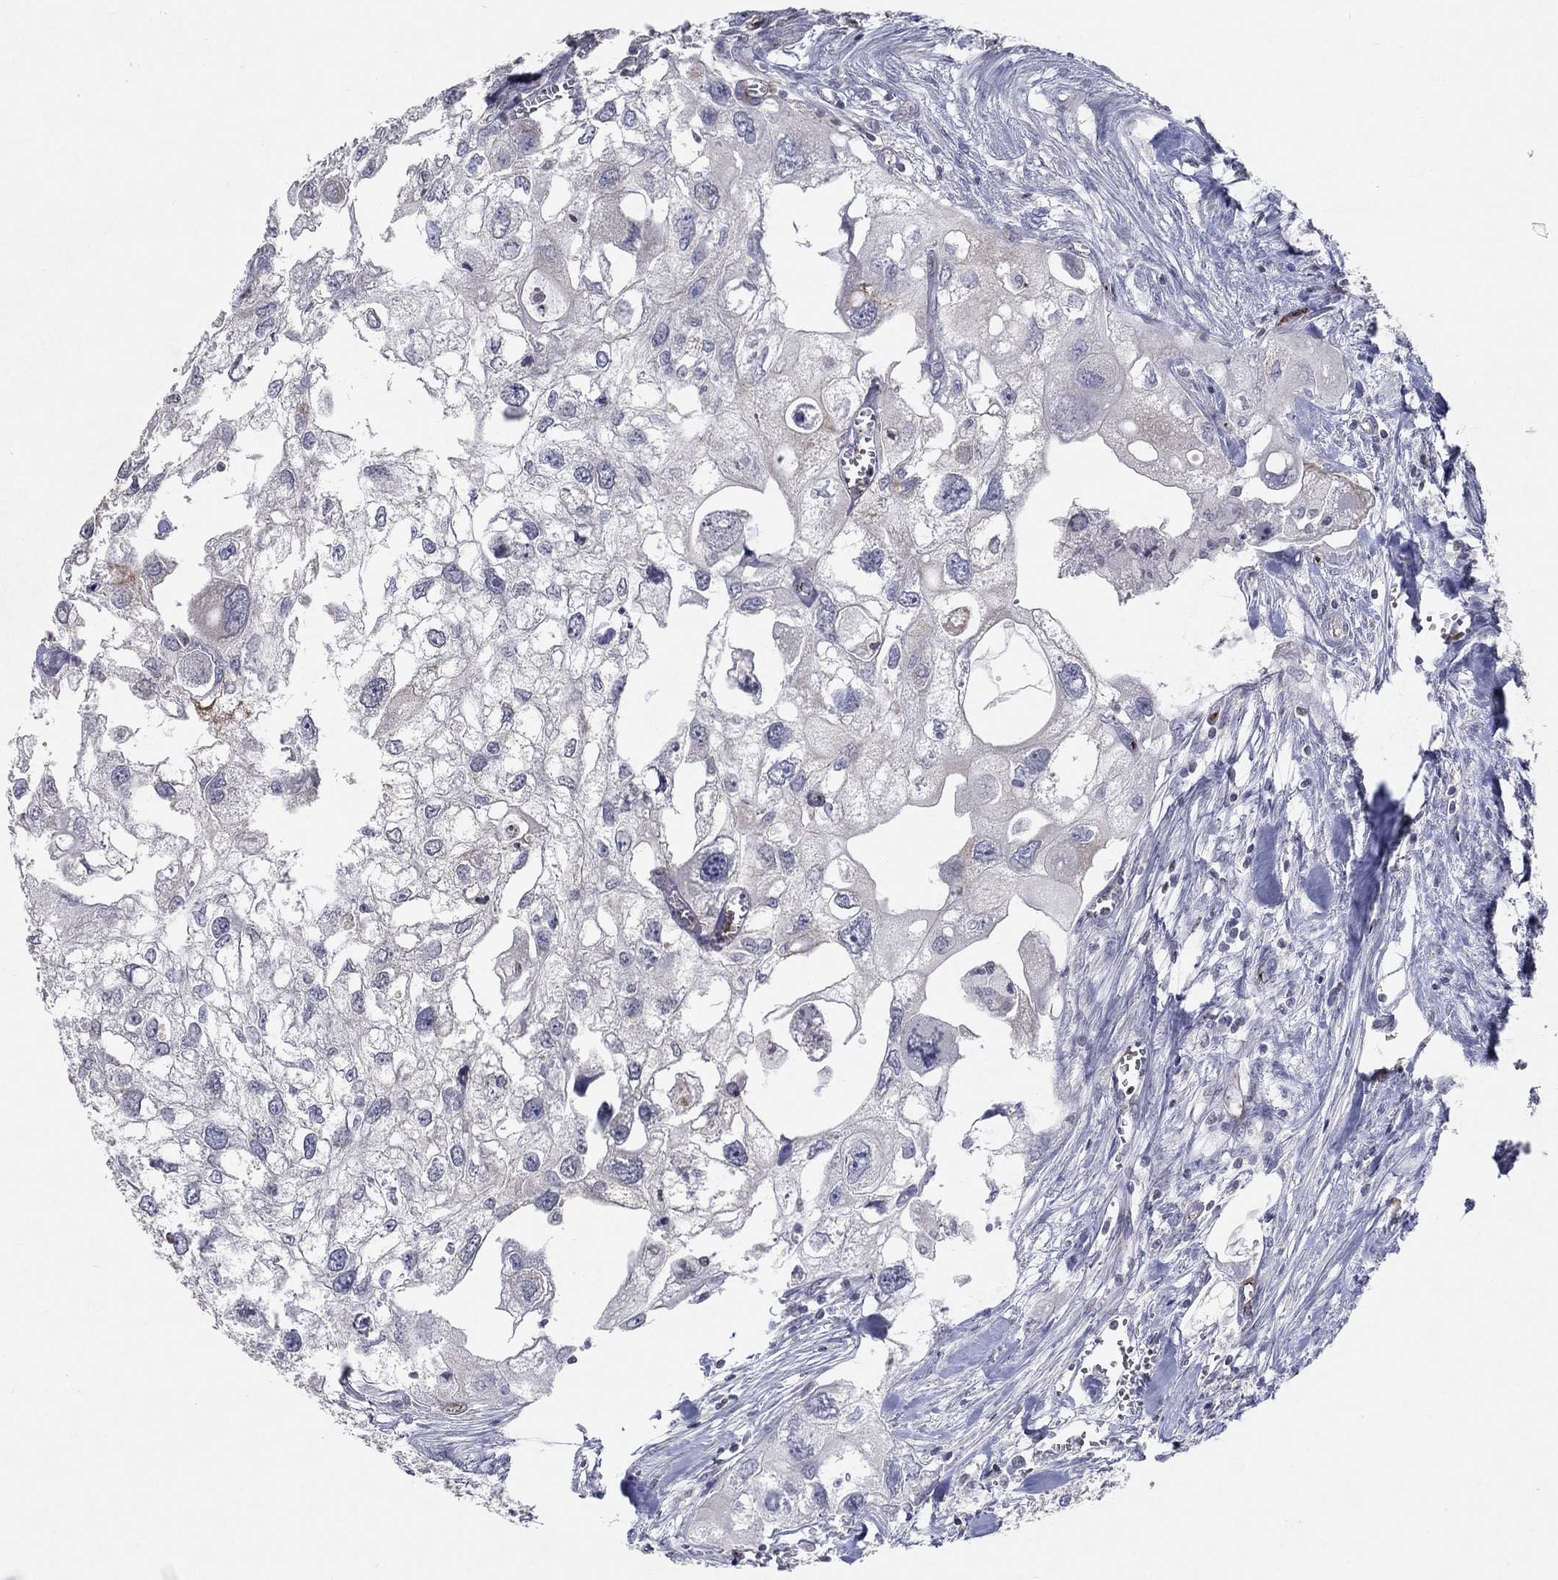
{"staining": {"intensity": "negative", "quantity": "none", "location": "none"}, "tissue": "urothelial cancer", "cell_type": "Tumor cells", "image_type": "cancer", "snomed": [{"axis": "morphology", "description": "Urothelial carcinoma, High grade"}, {"axis": "topography", "description": "Urinary bladder"}], "caption": "Protein analysis of urothelial cancer shows no significant expression in tumor cells.", "gene": "TINAG", "patient": {"sex": "male", "age": 59}}